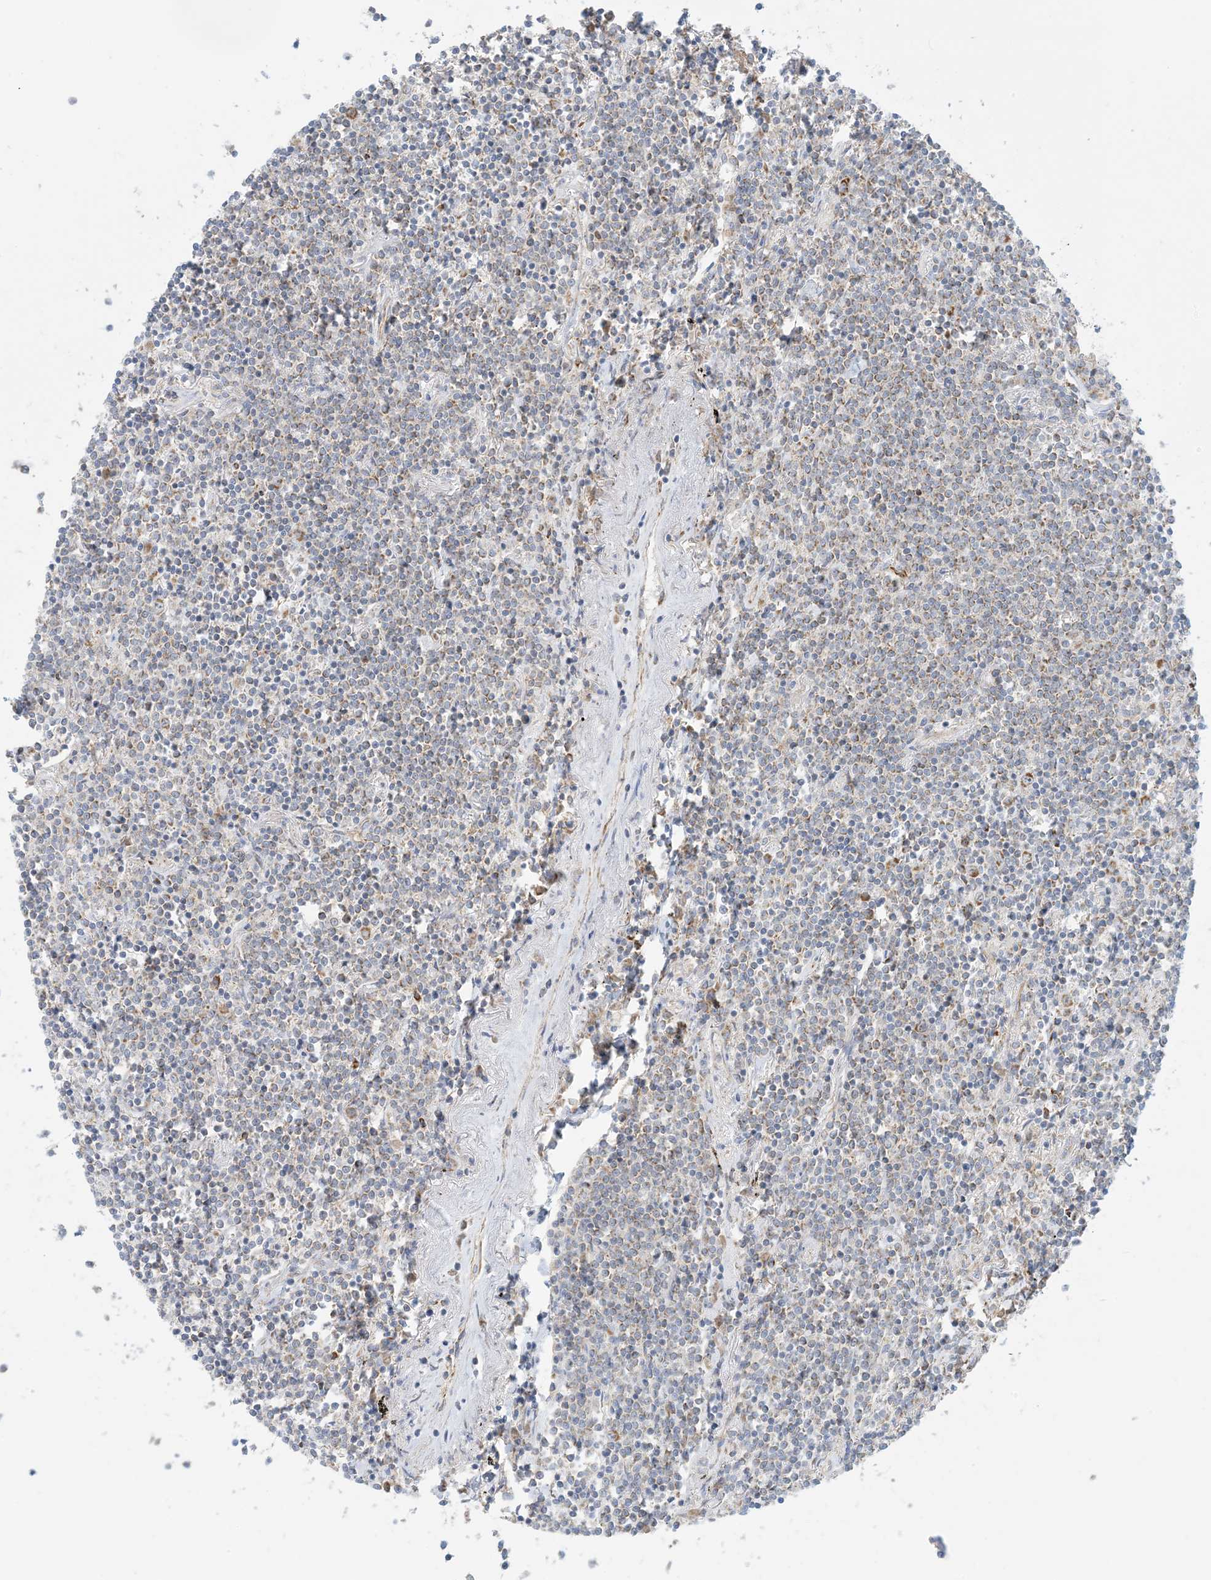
{"staining": {"intensity": "negative", "quantity": "none", "location": "none"}, "tissue": "lymphoma", "cell_type": "Tumor cells", "image_type": "cancer", "snomed": [{"axis": "morphology", "description": "Malignant lymphoma, non-Hodgkin's type, Low grade"}, {"axis": "topography", "description": "Lung"}], "caption": "This histopathology image is of lymphoma stained with immunohistochemistry to label a protein in brown with the nuclei are counter-stained blue. There is no expression in tumor cells. Nuclei are stained in blue.", "gene": "COA3", "patient": {"sex": "female", "age": 71}}